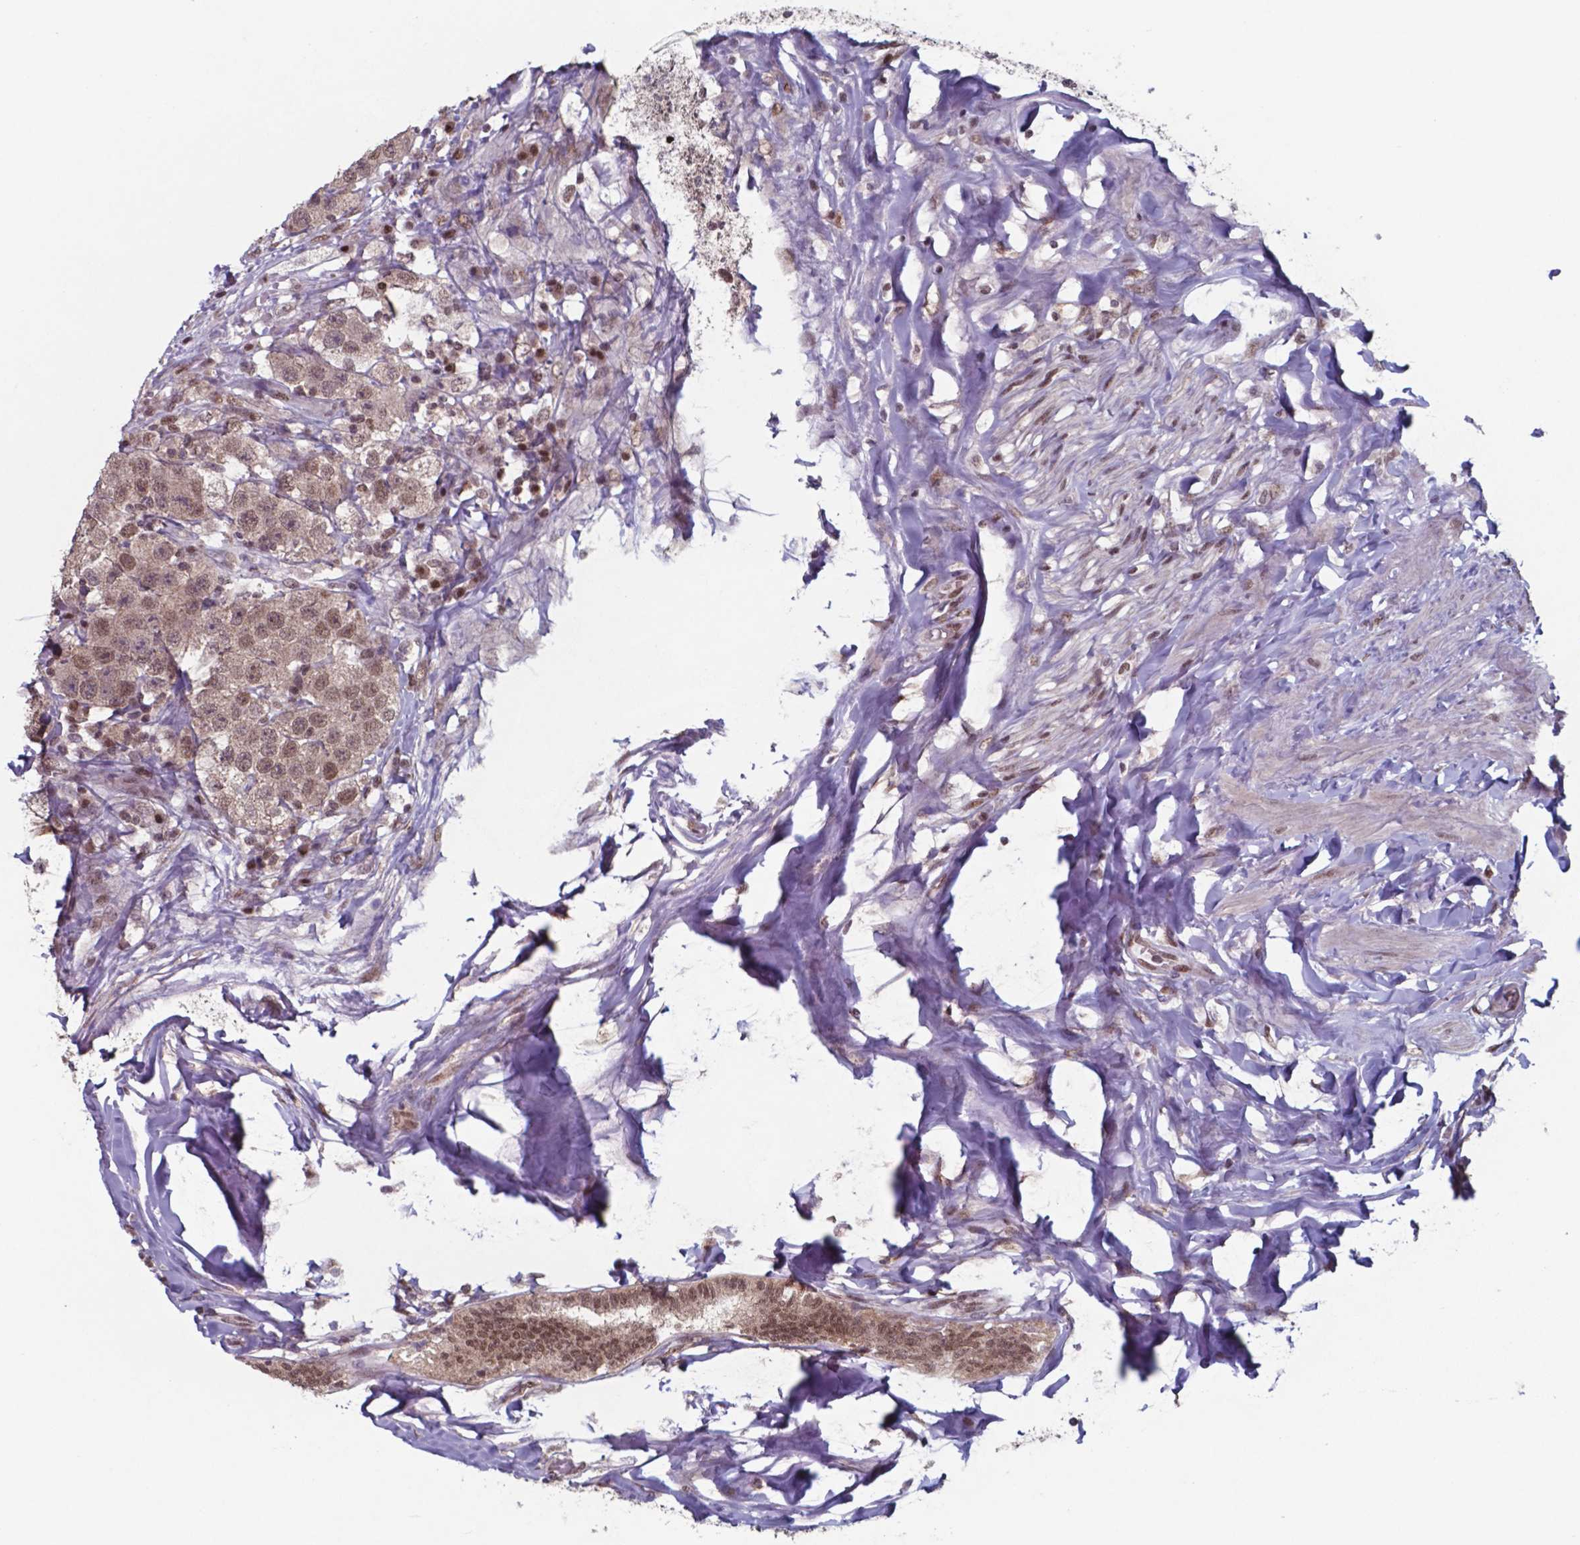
{"staining": {"intensity": "moderate", "quantity": ">75%", "location": "nuclear"}, "tissue": "testis cancer", "cell_type": "Tumor cells", "image_type": "cancer", "snomed": [{"axis": "morphology", "description": "Seminoma, NOS"}, {"axis": "topography", "description": "Testis"}], "caption": "Protein staining of testis cancer tissue displays moderate nuclear staining in about >75% of tumor cells.", "gene": "UBA1", "patient": {"sex": "male", "age": 34}}